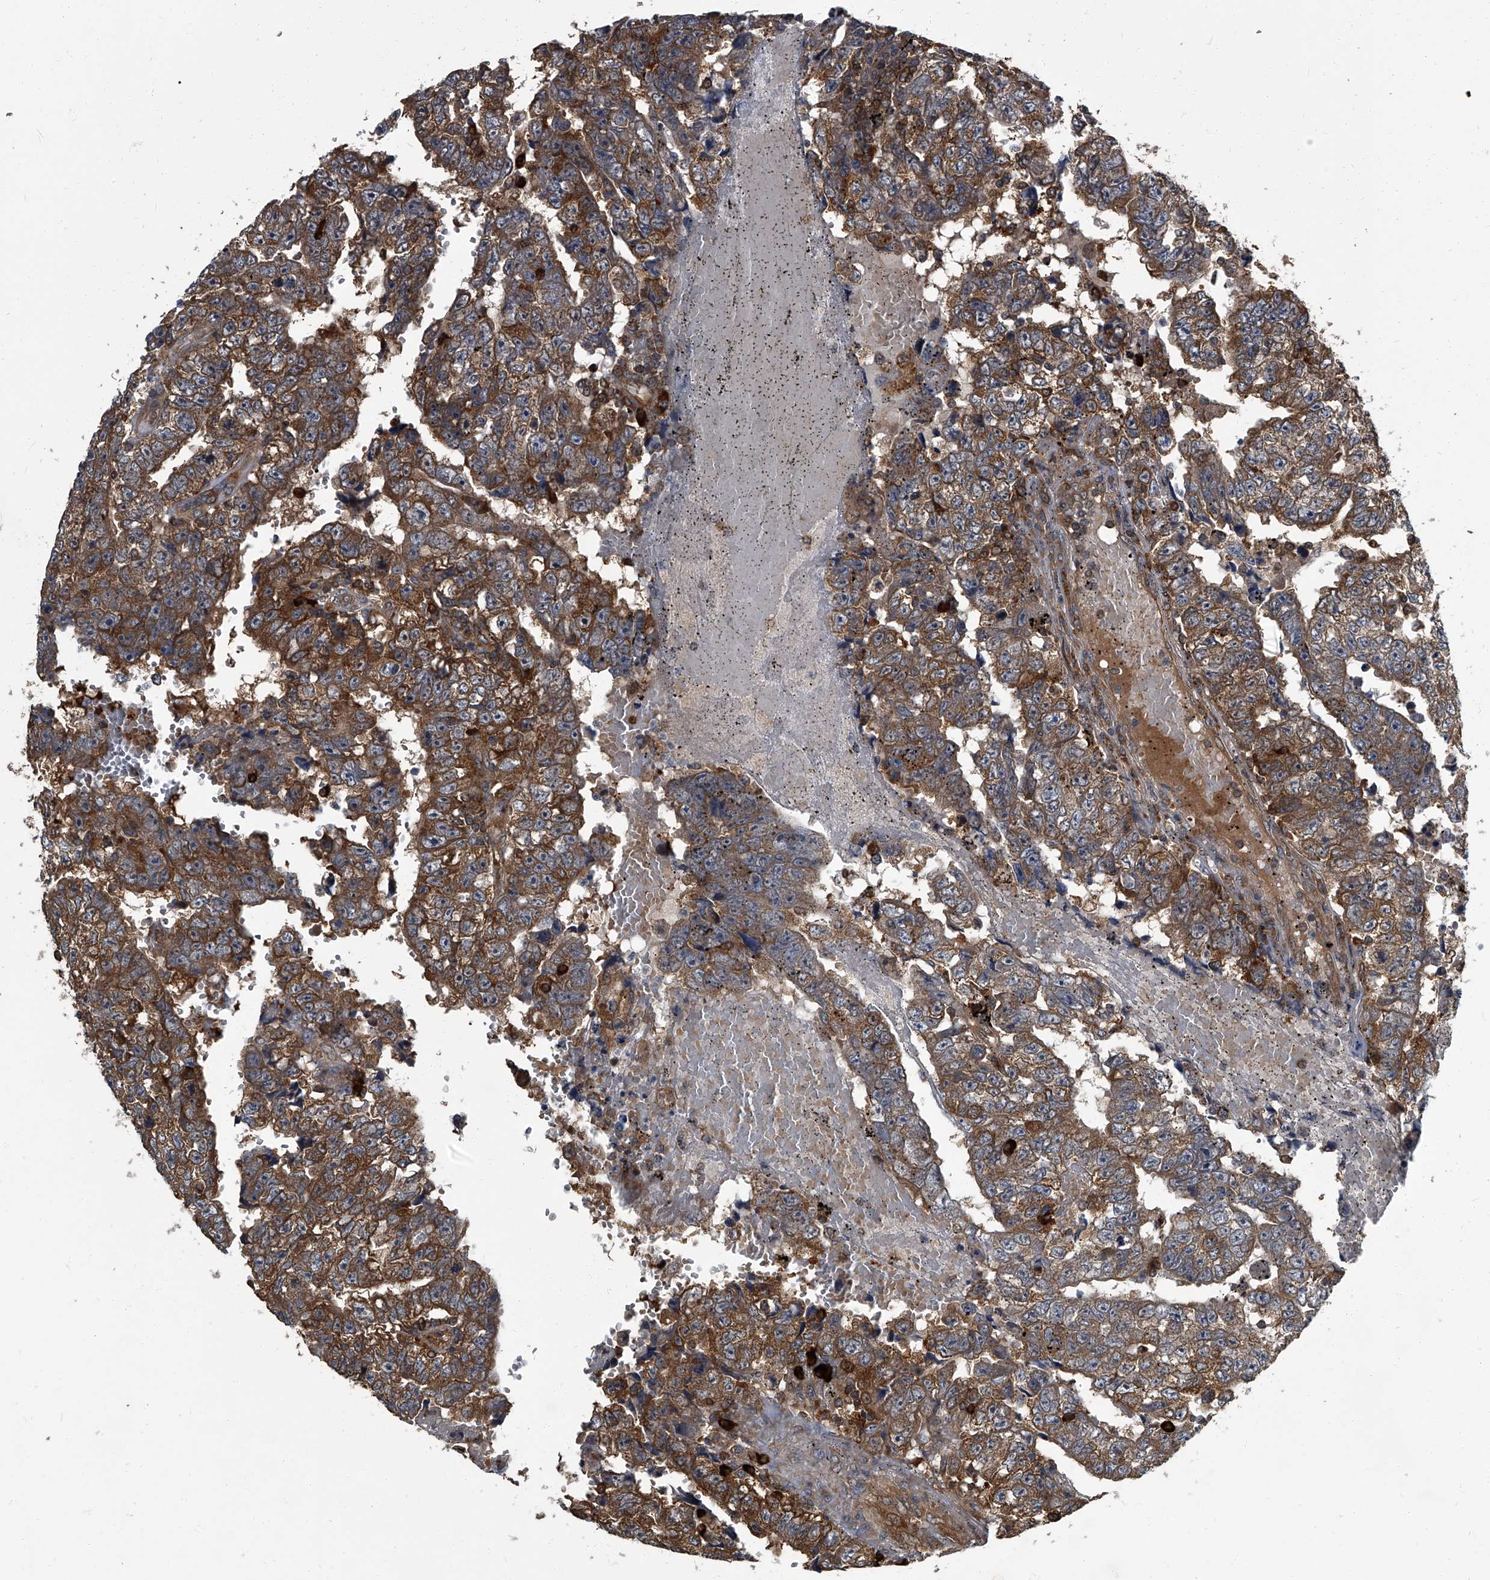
{"staining": {"intensity": "moderate", "quantity": ">75%", "location": "cytoplasmic/membranous"}, "tissue": "testis cancer", "cell_type": "Tumor cells", "image_type": "cancer", "snomed": [{"axis": "morphology", "description": "Carcinoma, Embryonal, NOS"}, {"axis": "topography", "description": "Testis"}], "caption": "Testis embryonal carcinoma stained with DAB (3,3'-diaminobenzidine) immunohistochemistry (IHC) reveals medium levels of moderate cytoplasmic/membranous expression in about >75% of tumor cells.", "gene": "CDV3", "patient": {"sex": "male", "age": 25}}